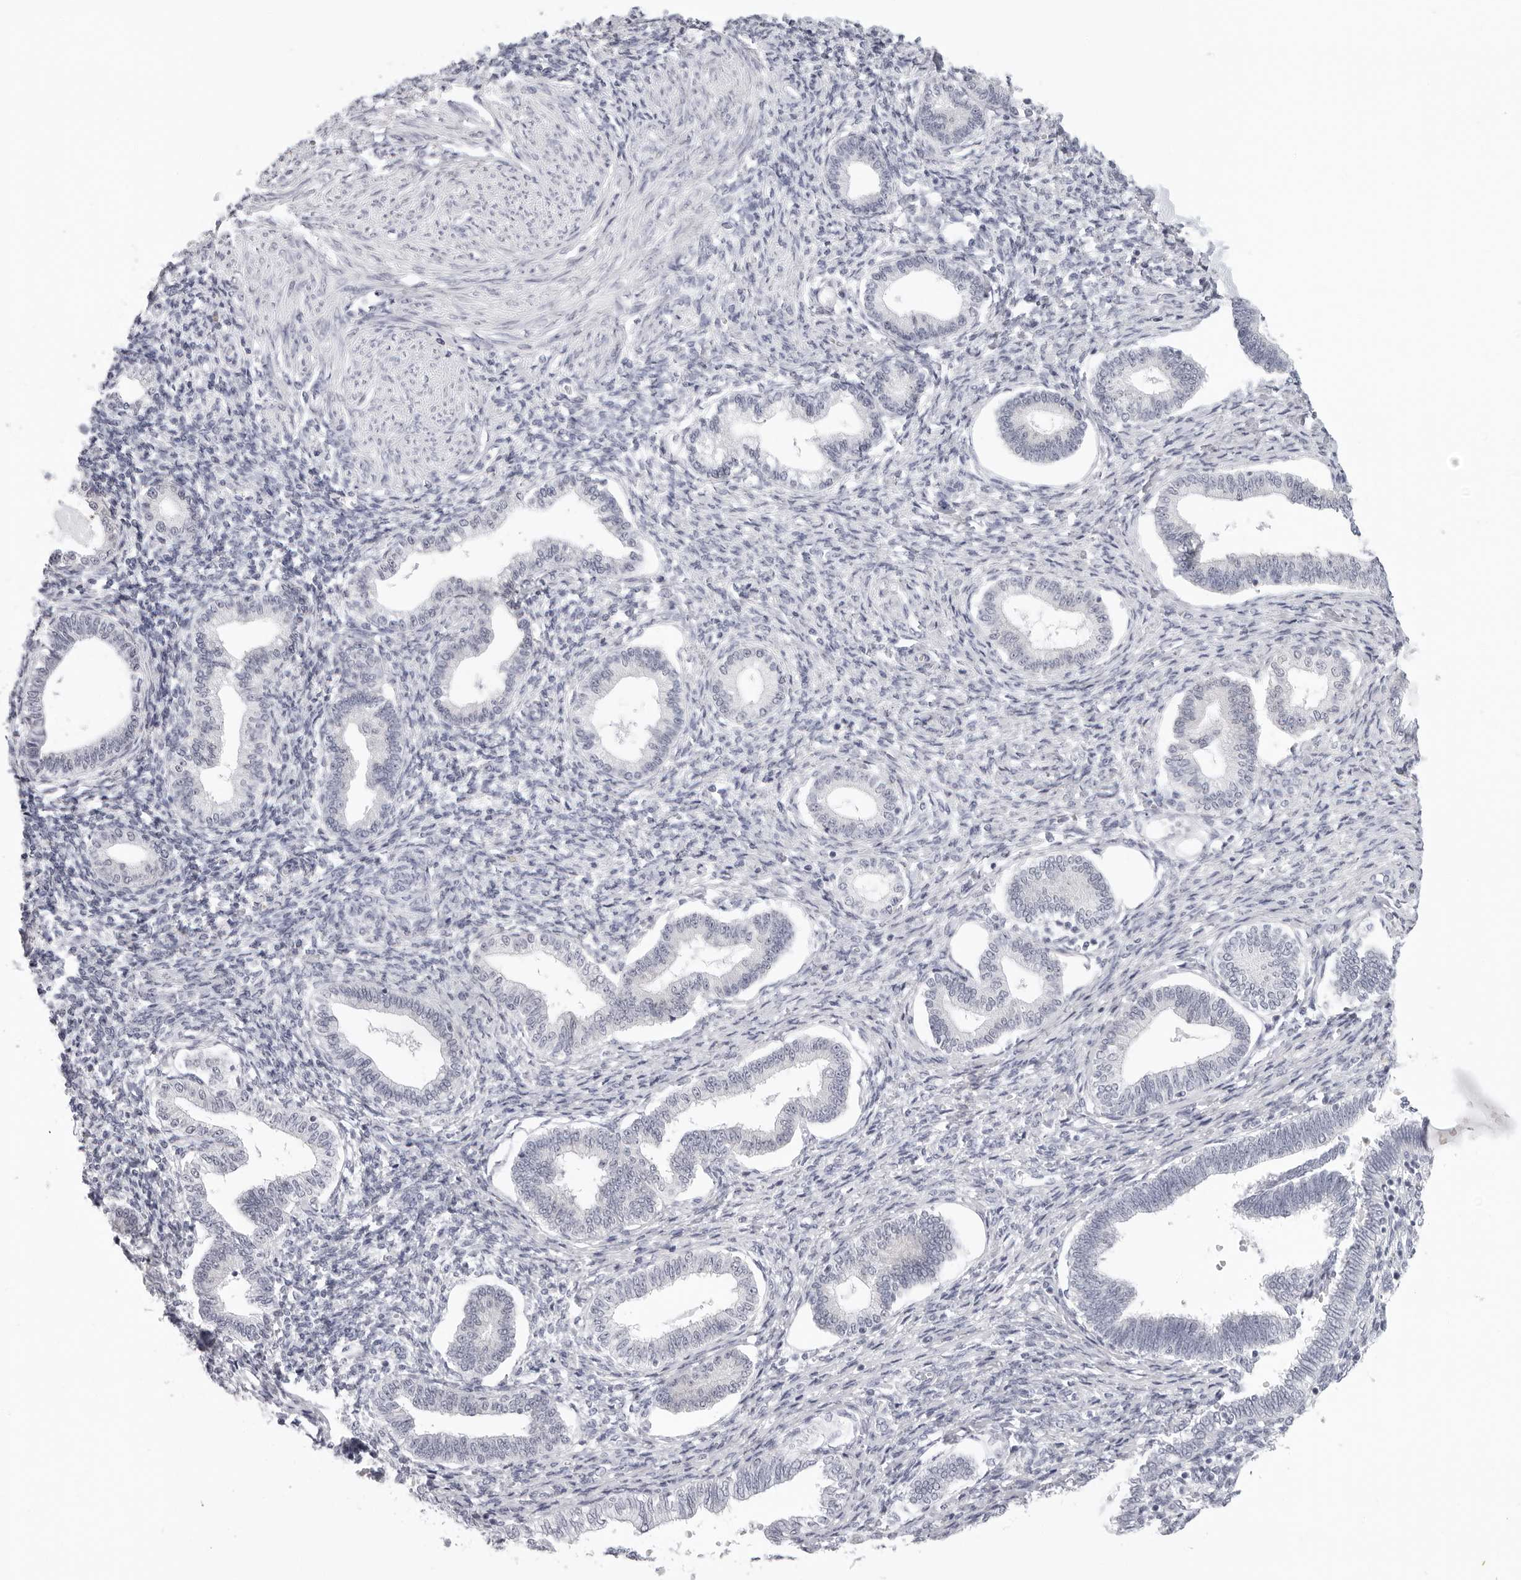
{"staining": {"intensity": "negative", "quantity": "none", "location": "none"}, "tissue": "endometrium", "cell_type": "Cells in endometrial stroma", "image_type": "normal", "snomed": [{"axis": "morphology", "description": "Normal tissue, NOS"}, {"axis": "topography", "description": "Endometrium"}], "caption": "This is a image of immunohistochemistry (IHC) staining of normal endometrium, which shows no staining in cells in endometrial stroma.", "gene": "EDN2", "patient": {"sex": "female", "age": 77}}